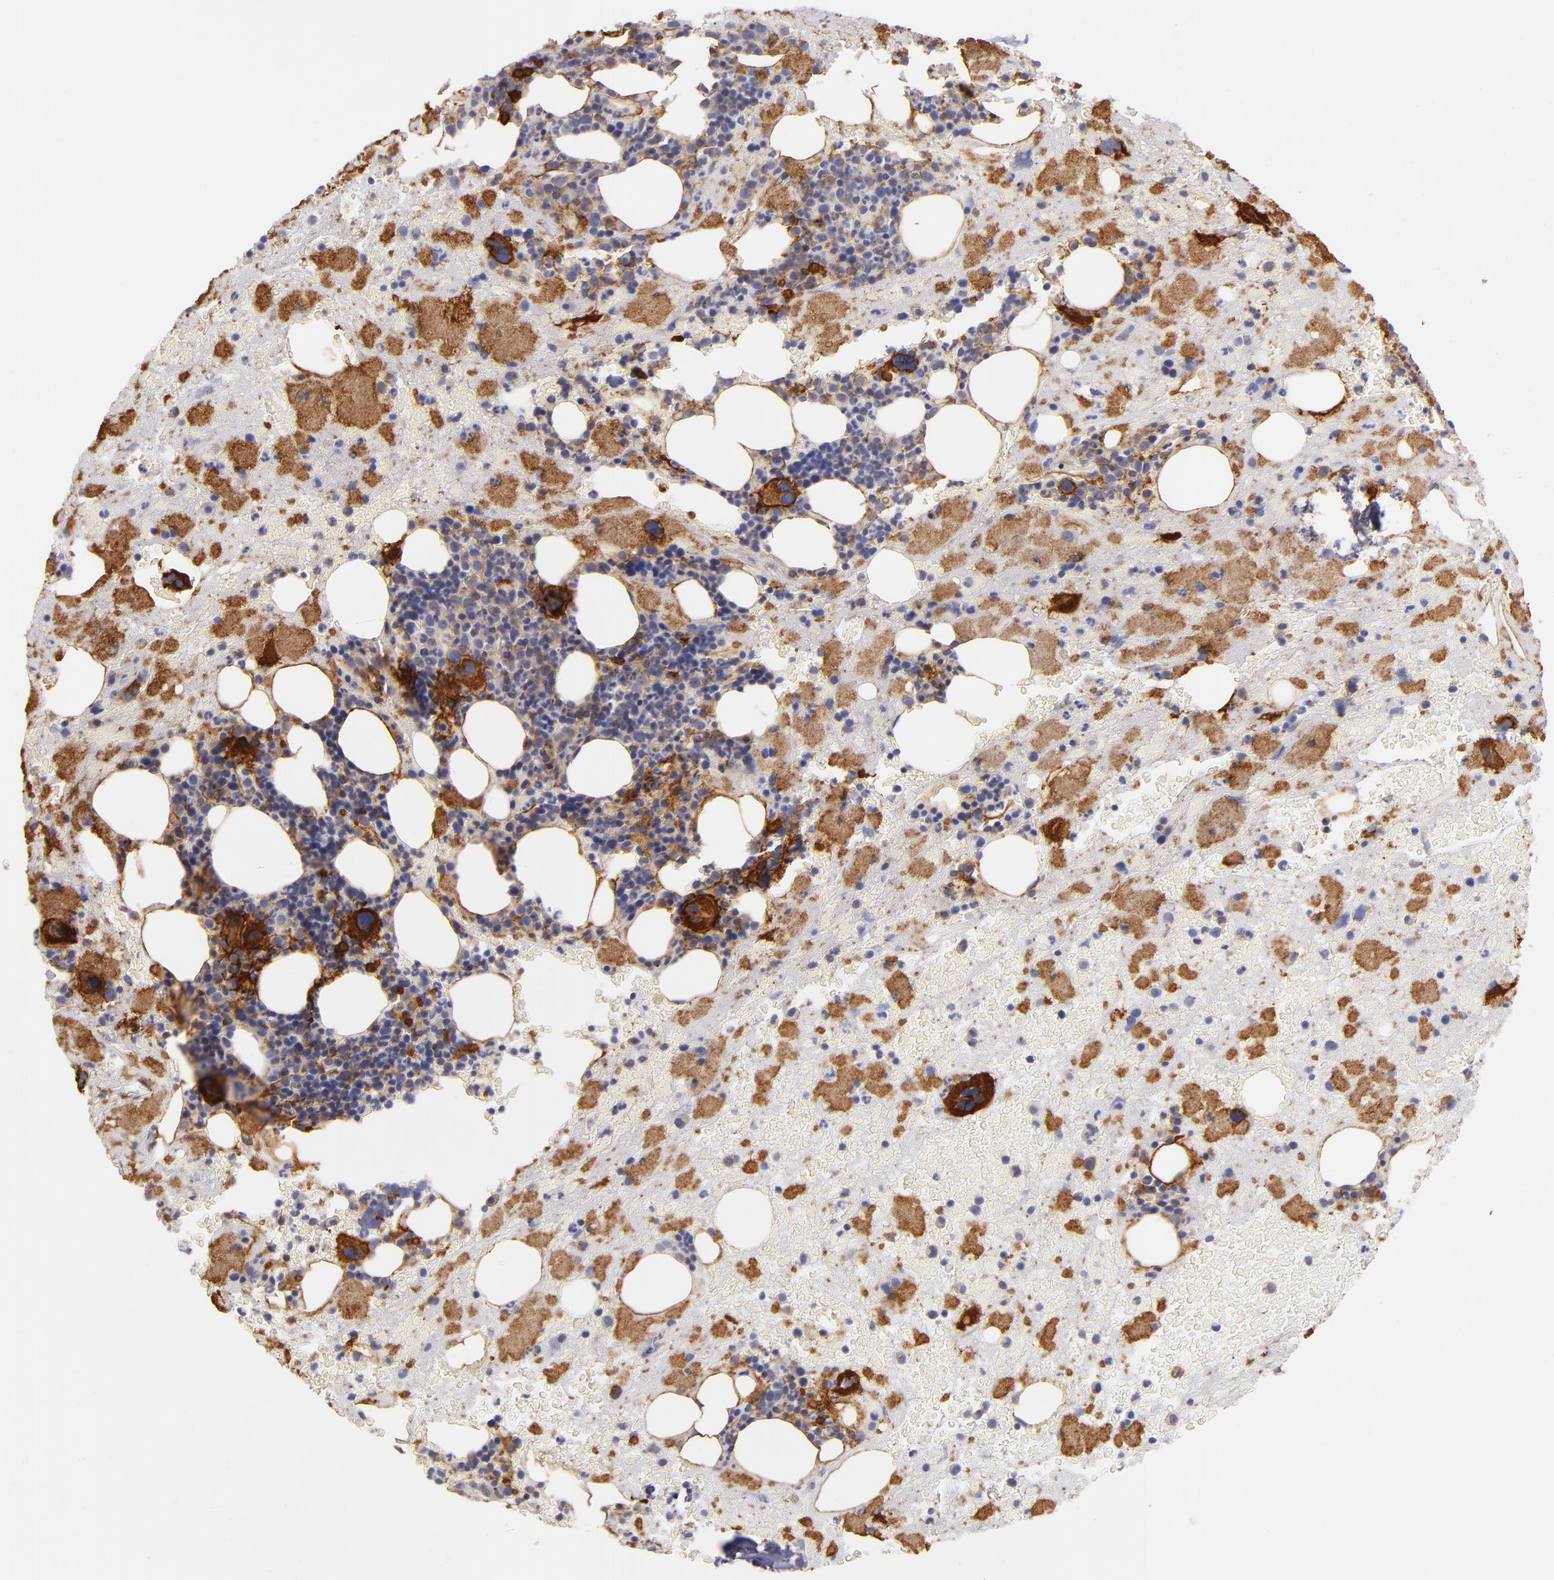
{"staining": {"intensity": "strong", "quantity": "25%-75%", "location": "cytoplasmic/membranous"}, "tissue": "bone marrow", "cell_type": "Hematopoietic cells", "image_type": "normal", "snomed": [{"axis": "morphology", "description": "Normal tissue, NOS"}, {"axis": "topography", "description": "Bone marrow"}], "caption": "Immunohistochemistry (DAB (3,3'-diaminobenzidine)) staining of benign bone marrow demonstrates strong cytoplasmic/membranous protein staining in about 25%-75% of hematopoietic cells.", "gene": "CD151", "patient": {"sex": "male", "age": 76}}